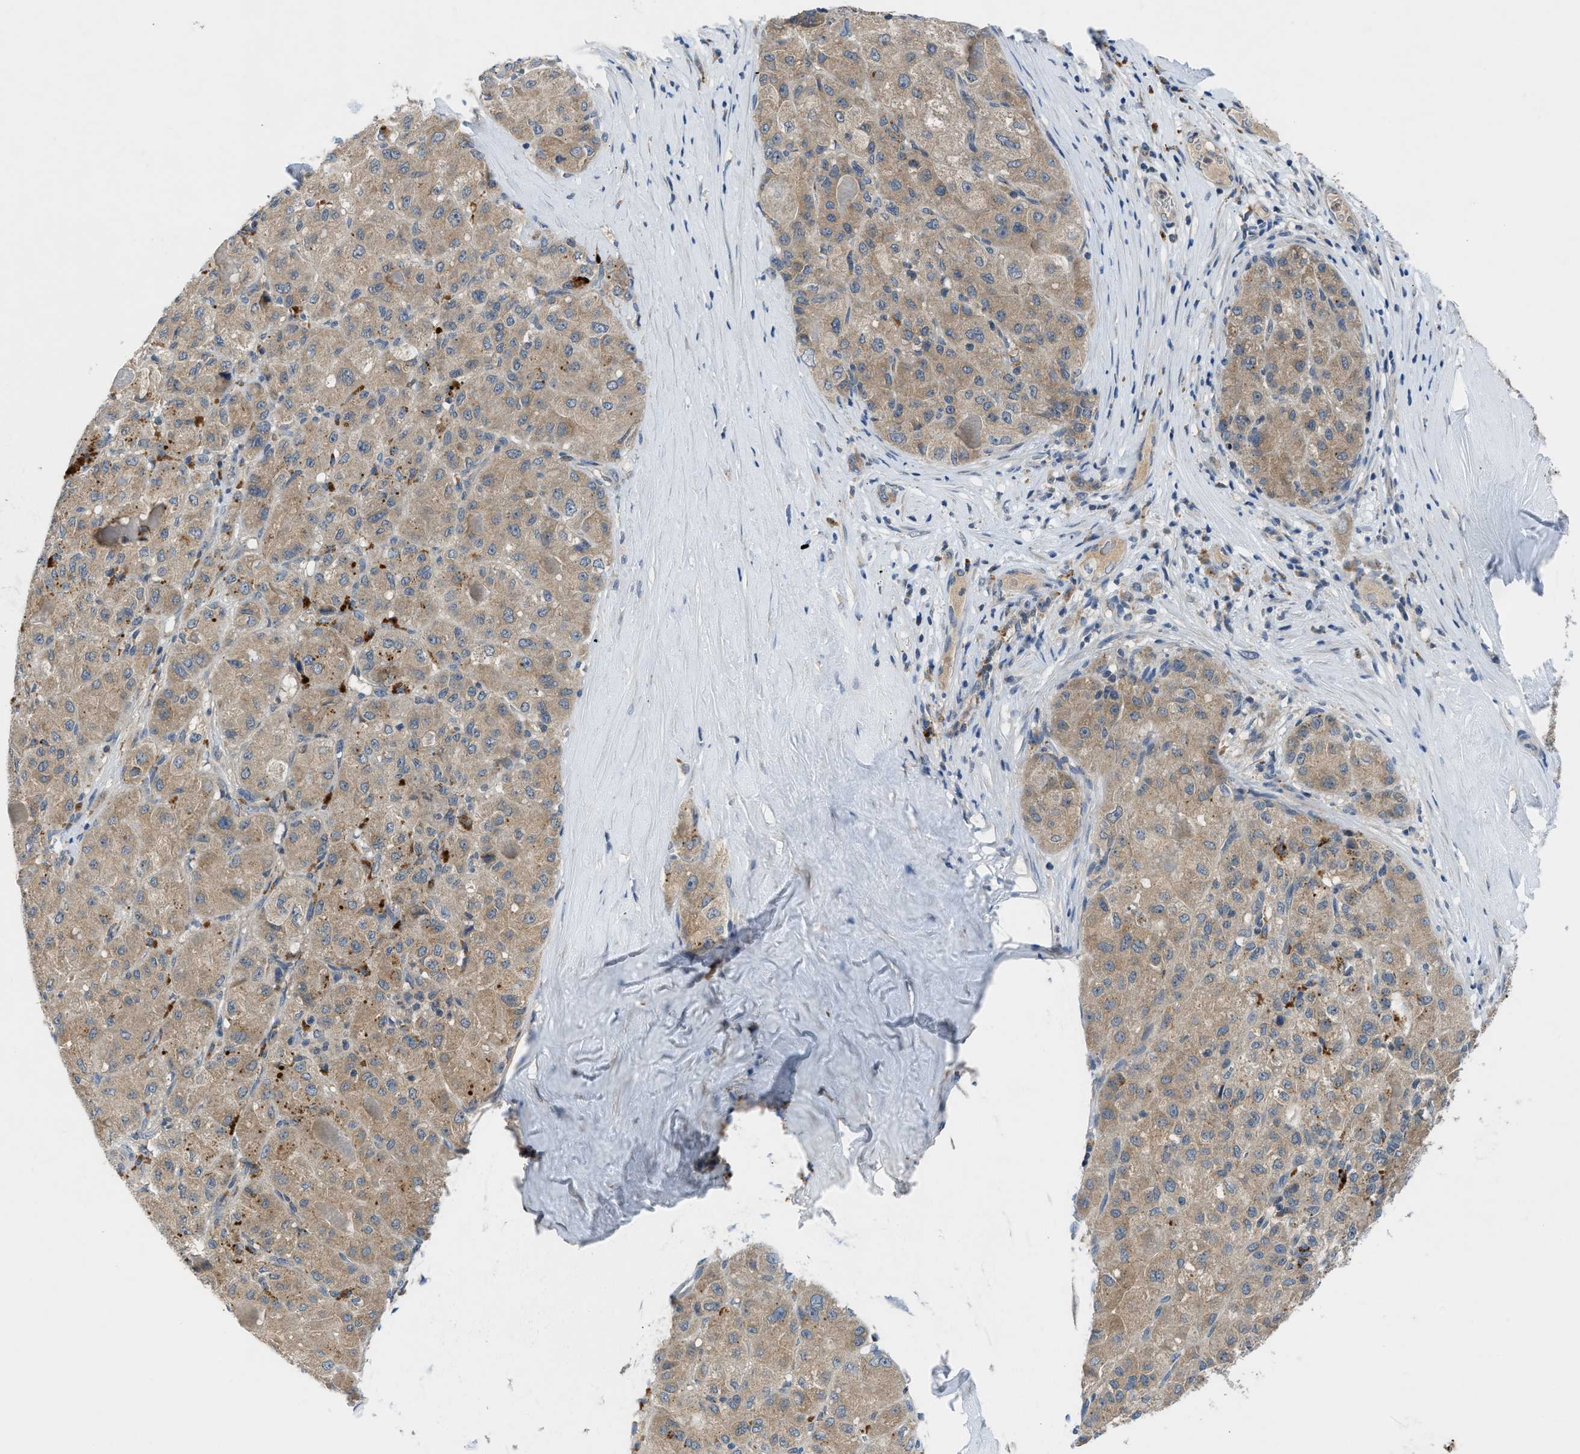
{"staining": {"intensity": "moderate", "quantity": ">75%", "location": "cytoplasmic/membranous"}, "tissue": "liver cancer", "cell_type": "Tumor cells", "image_type": "cancer", "snomed": [{"axis": "morphology", "description": "Carcinoma, Hepatocellular, NOS"}, {"axis": "topography", "description": "Liver"}], "caption": "Immunohistochemistry (IHC) photomicrograph of neoplastic tissue: liver cancer (hepatocellular carcinoma) stained using IHC reveals medium levels of moderate protein expression localized specifically in the cytoplasmic/membranous of tumor cells, appearing as a cytoplasmic/membranous brown color.", "gene": "PDE7A", "patient": {"sex": "male", "age": 80}}